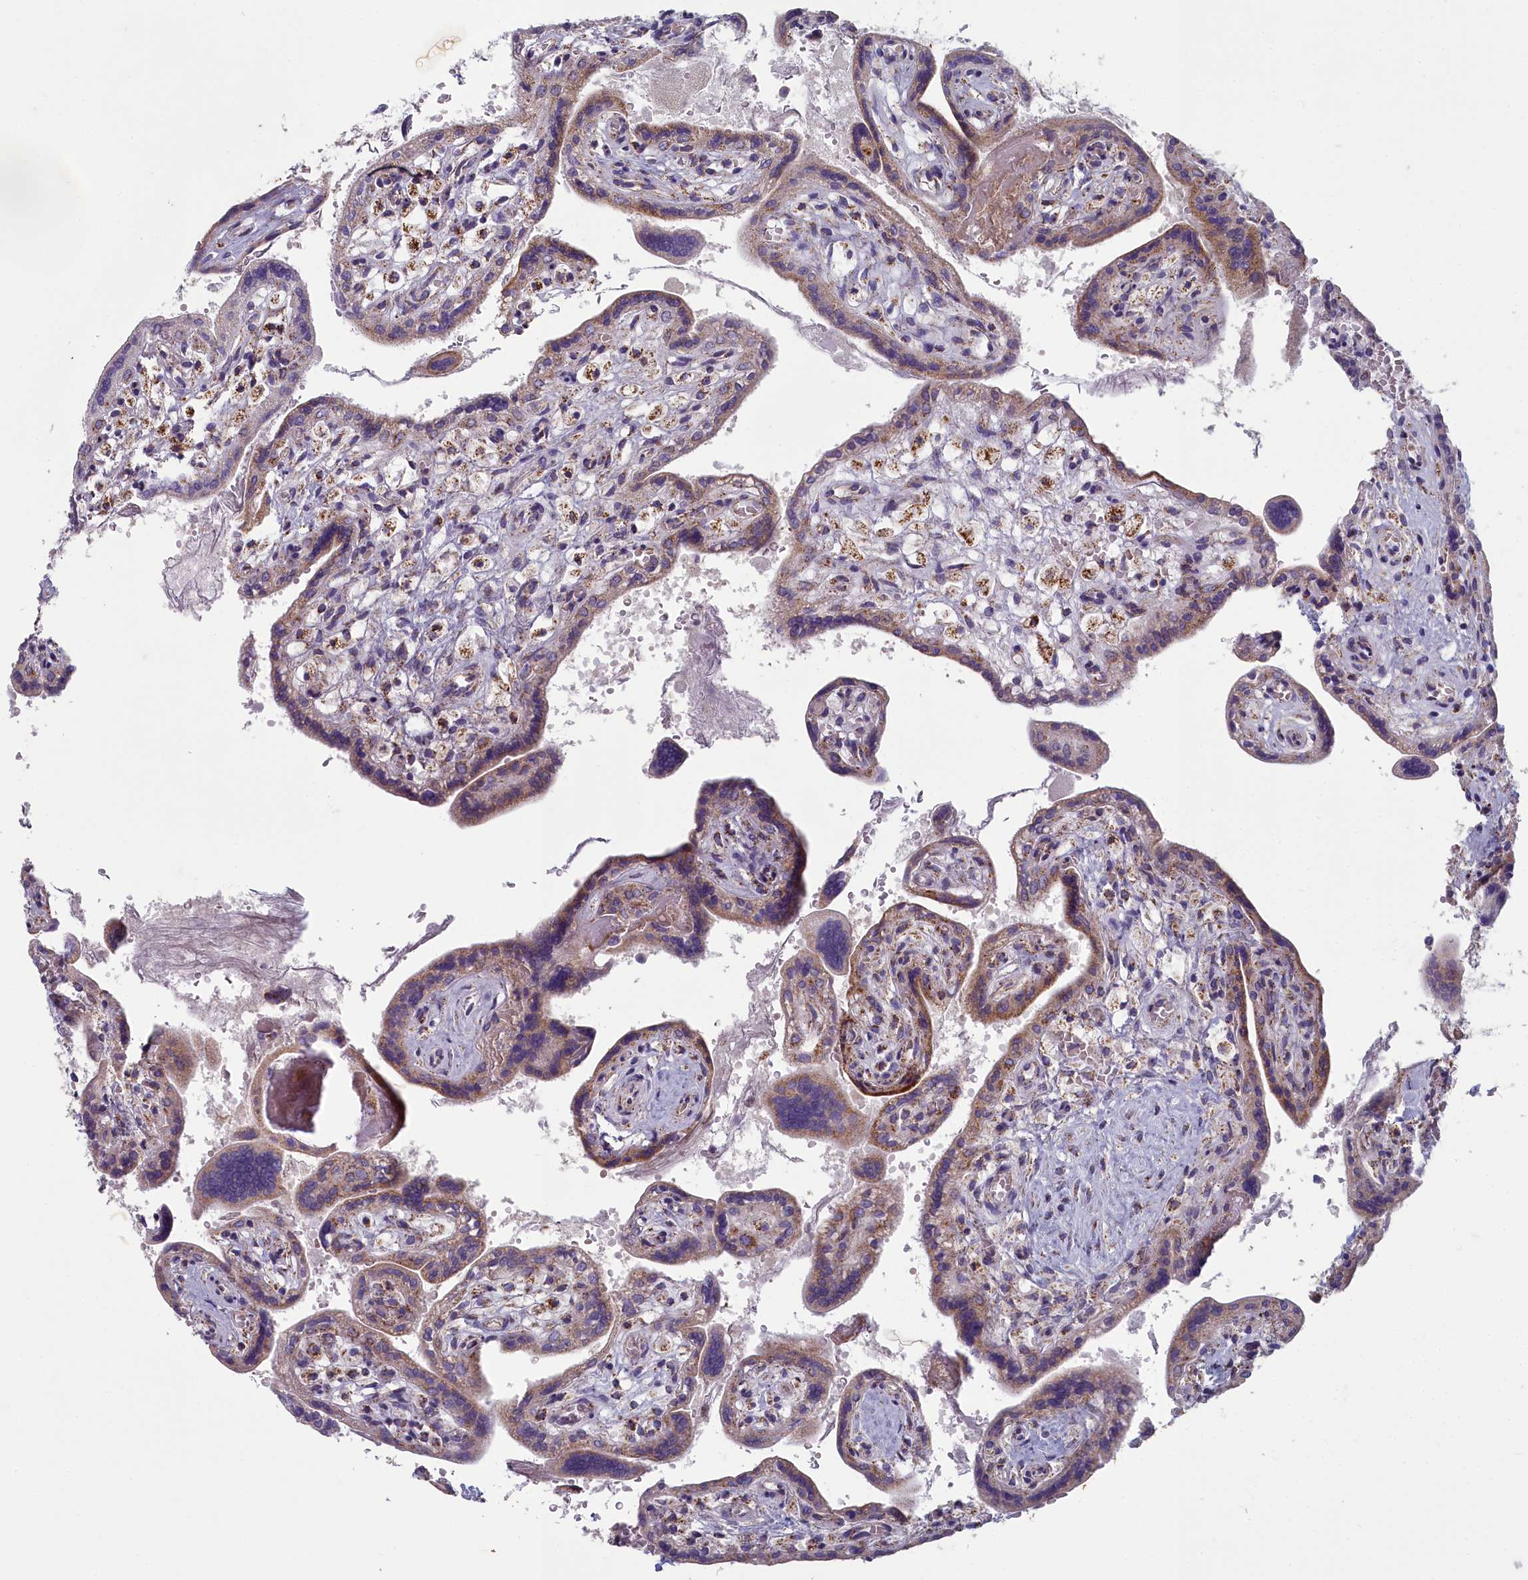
{"staining": {"intensity": "weak", "quantity": "25%-75%", "location": "cytoplasmic/membranous"}, "tissue": "placenta", "cell_type": "Trophoblastic cells", "image_type": "normal", "snomed": [{"axis": "morphology", "description": "Normal tissue, NOS"}, {"axis": "topography", "description": "Placenta"}], "caption": "Placenta stained for a protein (brown) displays weak cytoplasmic/membranous positive staining in about 25%-75% of trophoblastic cells.", "gene": "INSYN2A", "patient": {"sex": "female", "age": 37}}